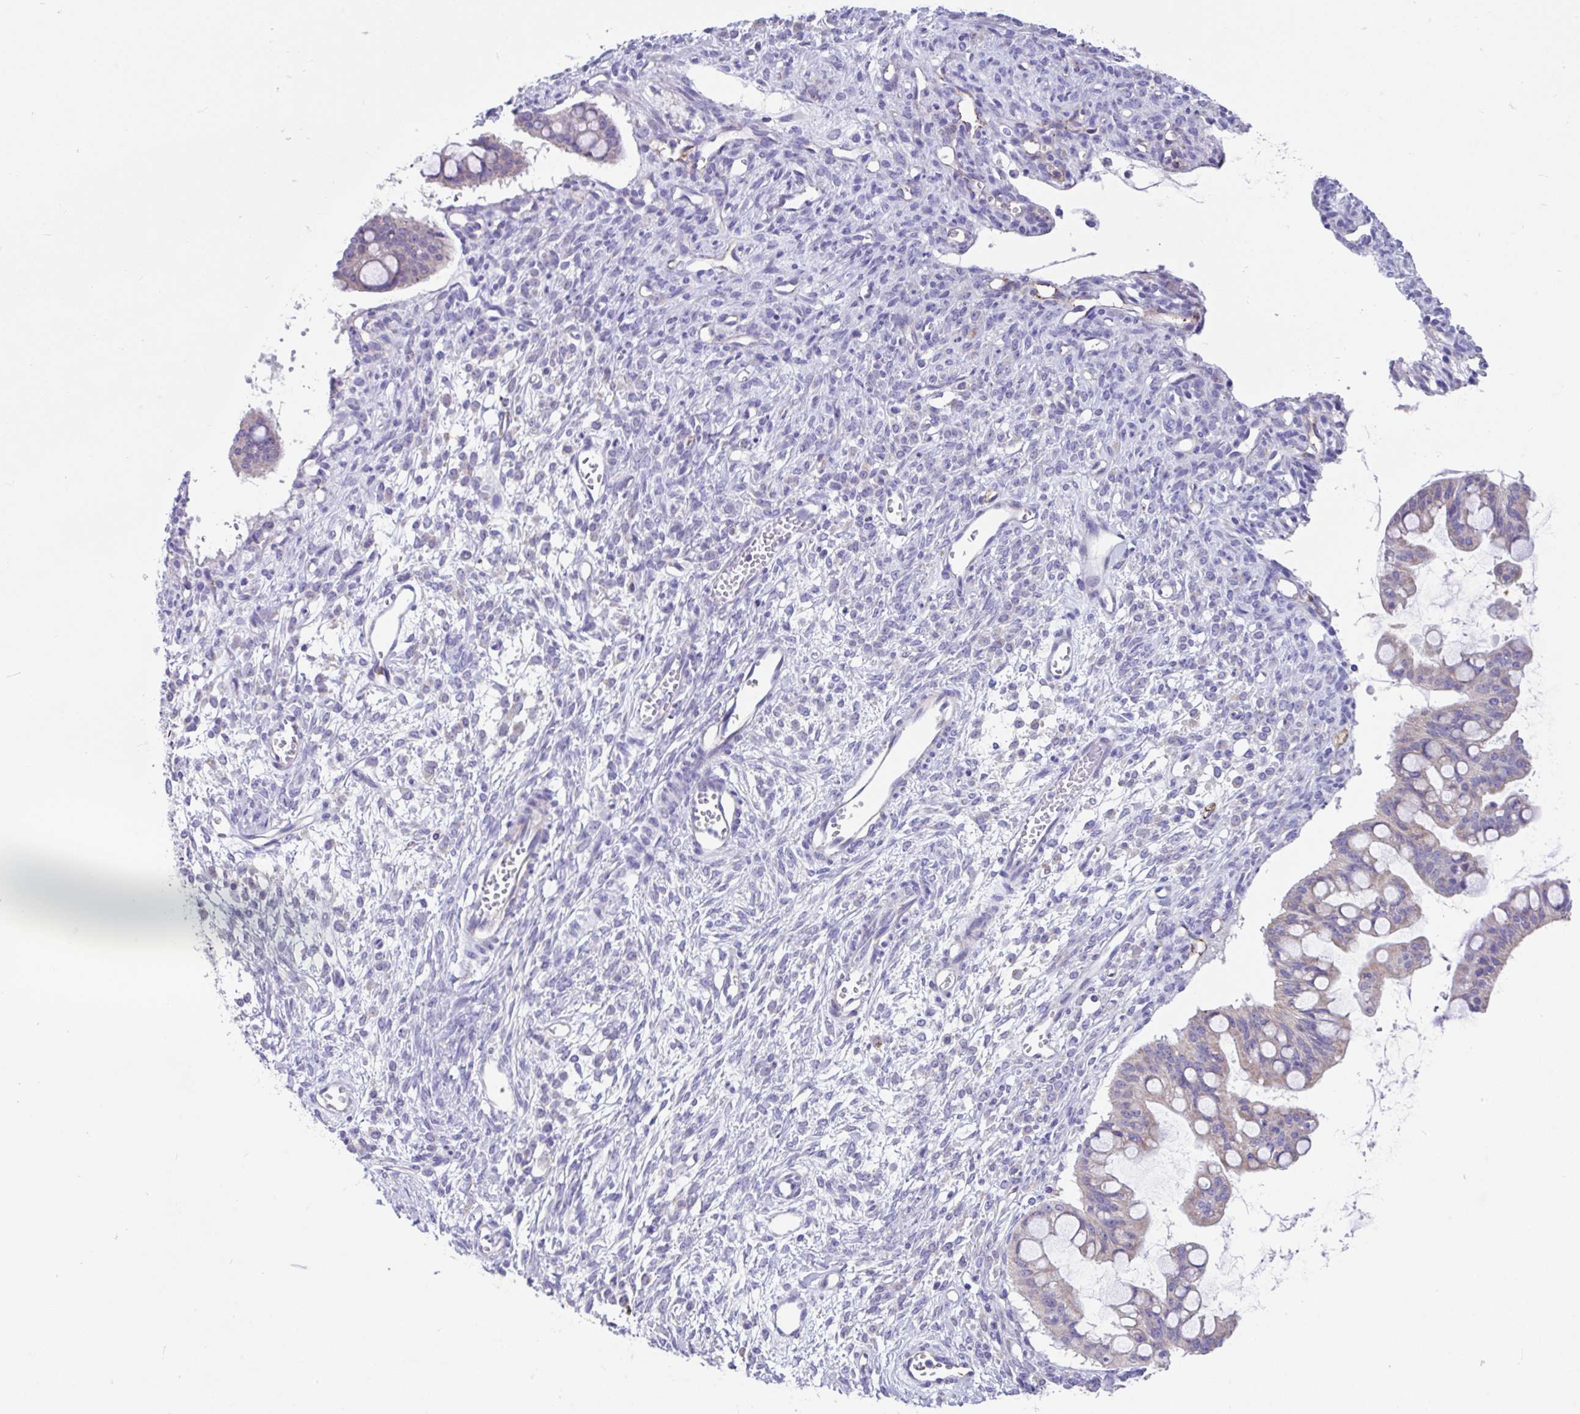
{"staining": {"intensity": "weak", "quantity": "25%-75%", "location": "cytoplasmic/membranous"}, "tissue": "ovarian cancer", "cell_type": "Tumor cells", "image_type": "cancer", "snomed": [{"axis": "morphology", "description": "Cystadenocarcinoma, mucinous, NOS"}, {"axis": "topography", "description": "Ovary"}], "caption": "Ovarian mucinous cystadenocarcinoma stained with immunohistochemistry exhibits weak cytoplasmic/membranous positivity in approximately 25%-75% of tumor cells. Using DAB (brown) and hematoxylin (blue) stains, captured at high magnification using brightfield microscopy.", "gene": "CCSAP", "patient": {"sex": "female", "age": 73}}